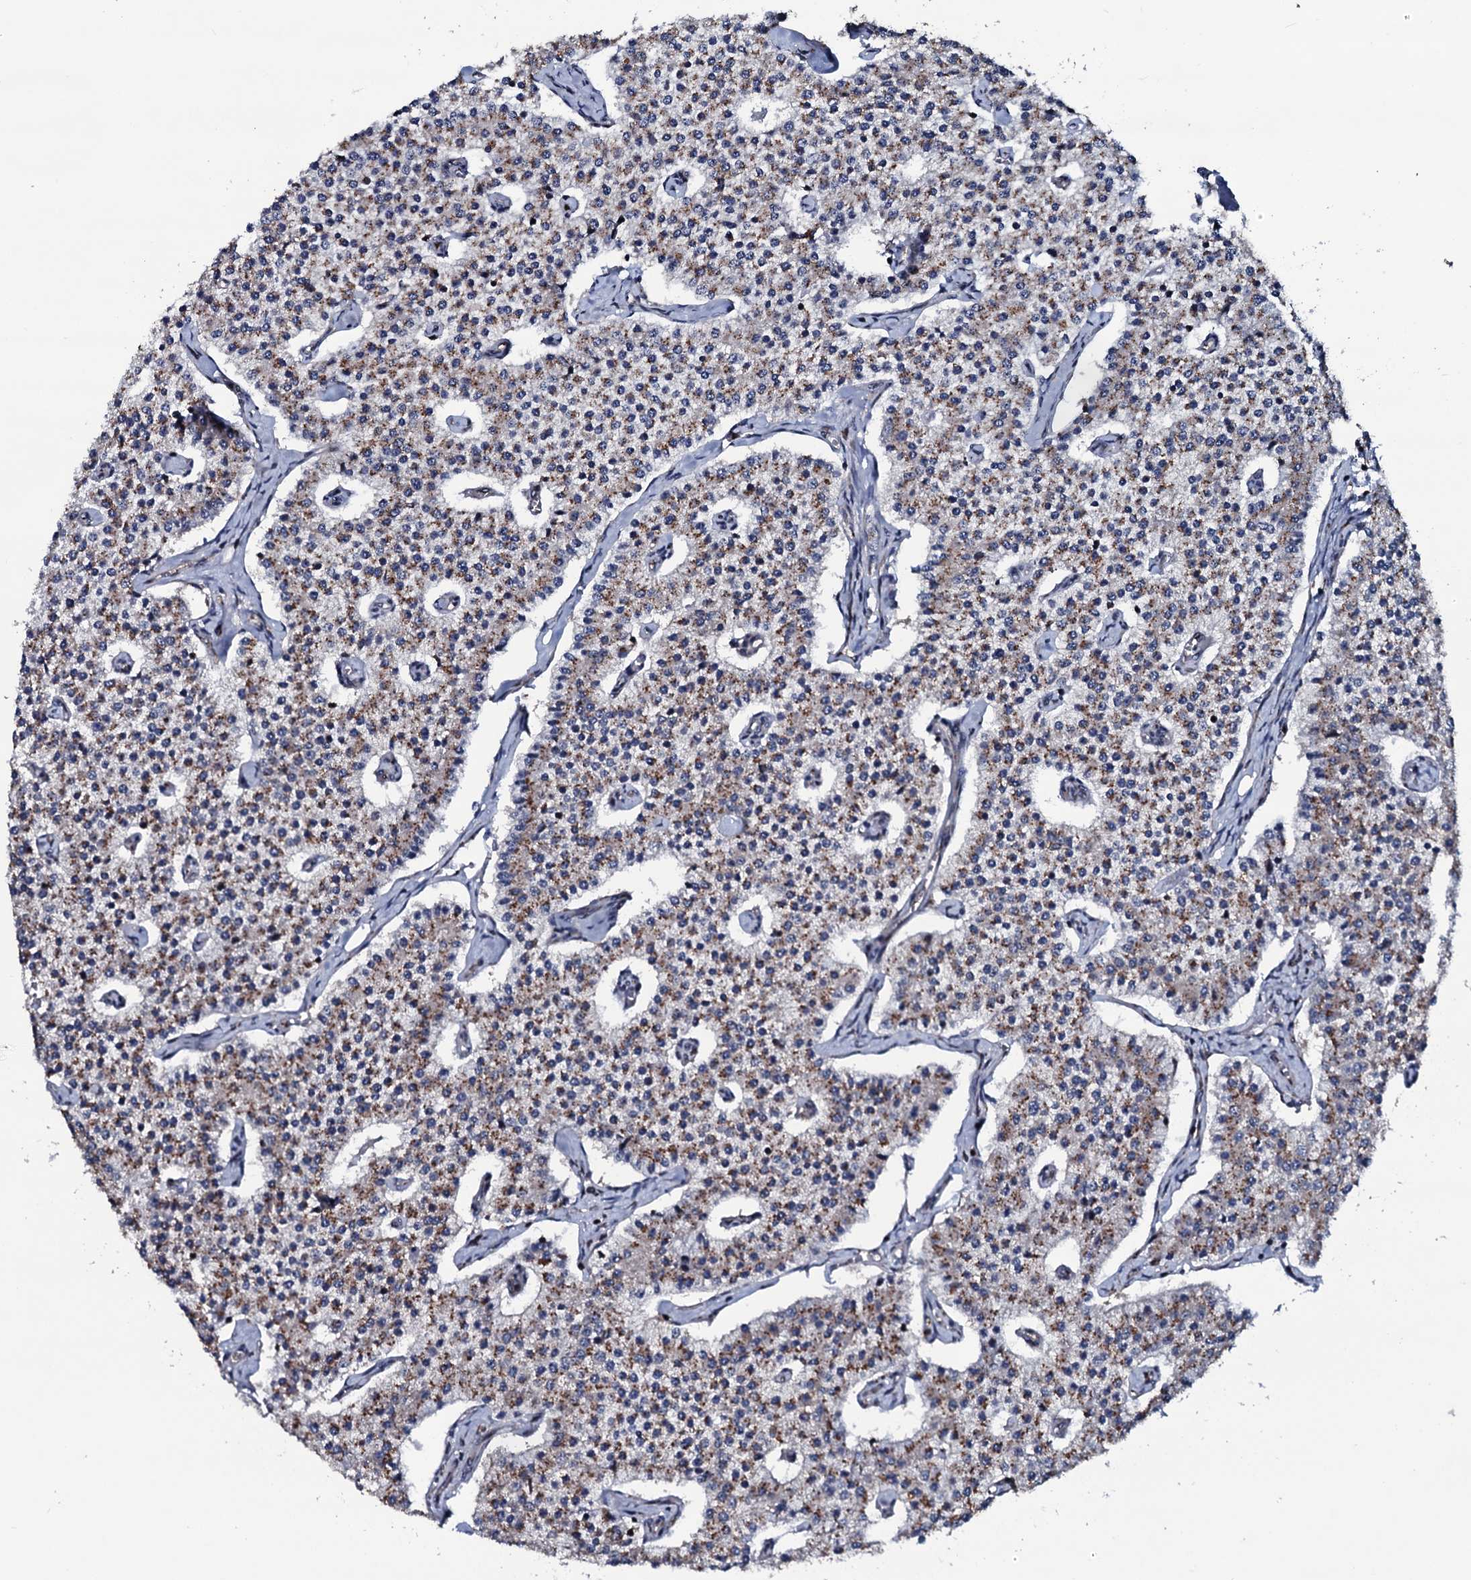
{"staining": {"intensity": "moderate", "quantity": ">75%", "location": "cytoplasmic/membranous"}, "tissue": "carcinoid", "cell_type": "Tumor cells", "image_type": "cancer", "snomed": [{"axis": "morphology", "description": "Carcinoid, malignant, NOS"}, {"axis": "topography", "description": "Colon"}], "caption": "Carcinoid tissue demonstrates moderate cytoplasmic/membranous expression in about >75% of tumor cells", "gene": "PLET1", "patient": {"sex": "female", "age": 52}}